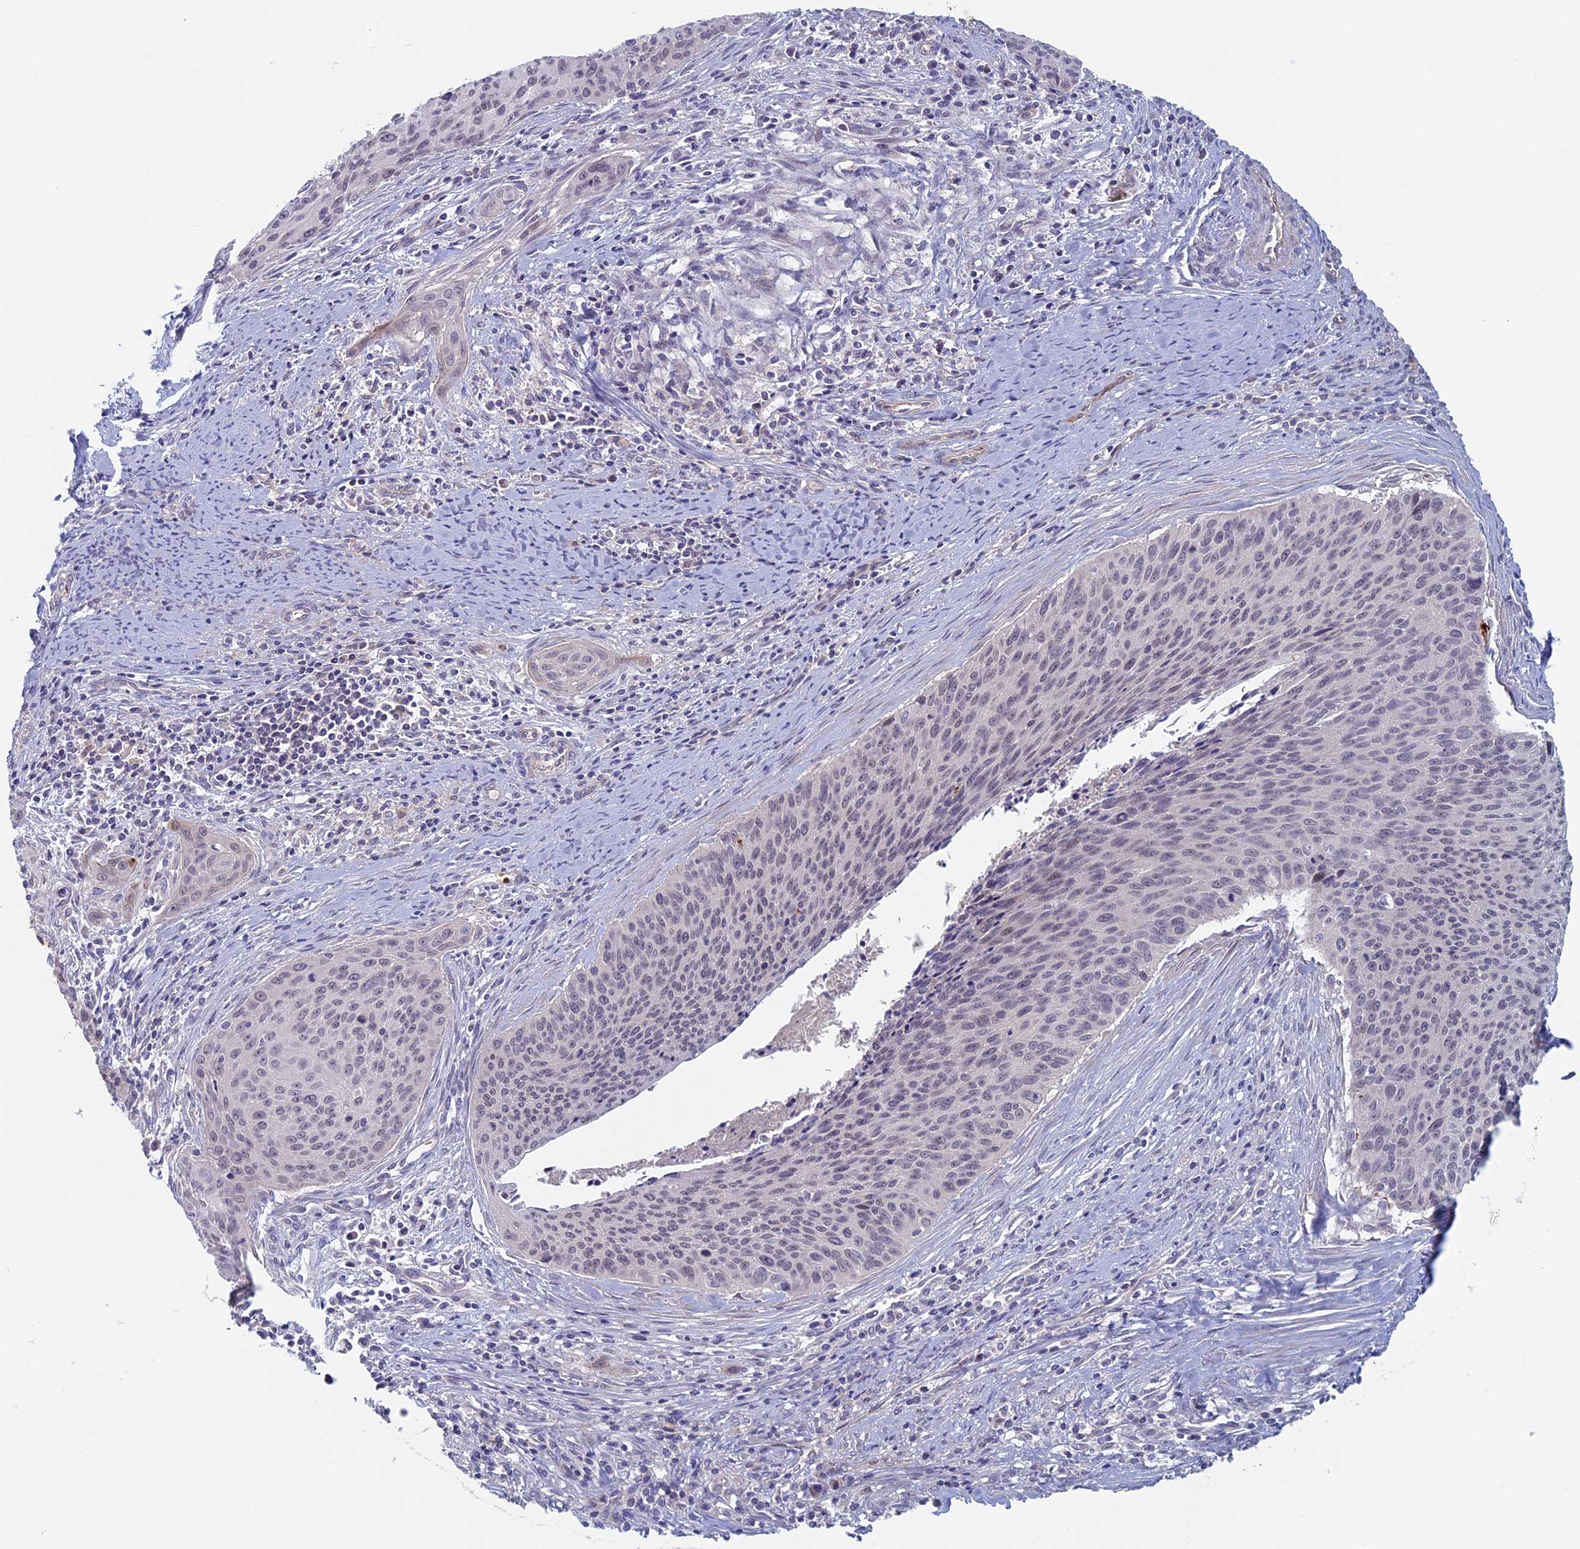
{"staining": {"intensity": "negative", "quantity": "none", "location": "none"}, "tissue": "cervical cancer", "cell_type": "Tumor cells", "image_type": "cancer", "snomed": [{"axis": "morphology", "description": "Squamous cell carcinoma, NOS"}, {"axis": "topography", "description": "Cervix"}], "caption": "Immunohistochemical staining of cervical cancer (squamous cell carcinoma) shows no significant expression in tumor cells.", "gene": "RCCD1", "patient": {"sex": "female", "age": 55}}